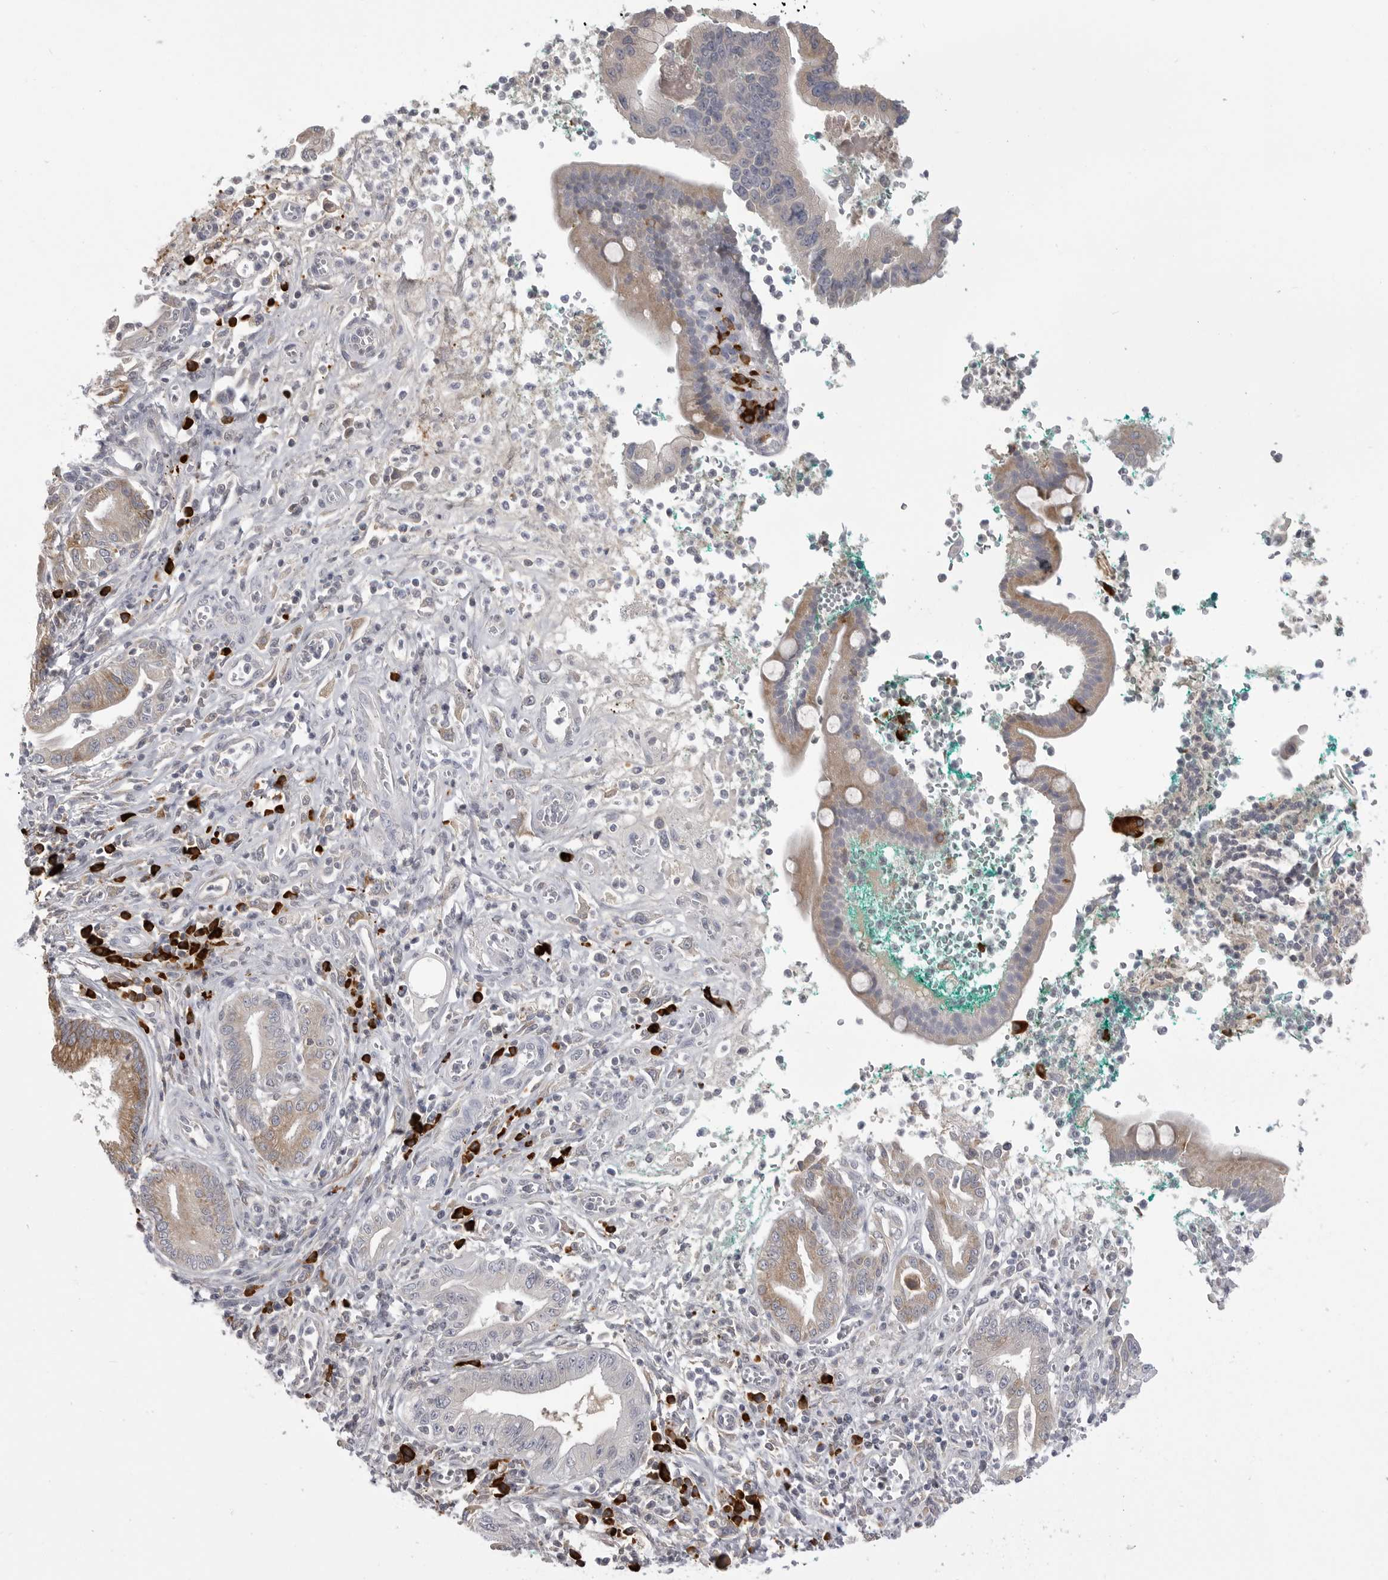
{"staining": {"intensity": "moderate", "quantity": "25%-75%", "location": "cytoplasmic/membranous"}, "tissue": "pancreatic cancer", "cell_type": "Tumor cells", "image_type": "cancer", "snomed": [{"axis": "morphology", "description": "Adenocarcinoma, NOS"}, {"axis": "topography", "description": "Pancreas"}], "caption": "Human pancreatic cancer stained with a protein marker exhibits moderate staining in tumor cells.", "gene": "FKBP2", "patient": {"sex": "male", "age": 78}}